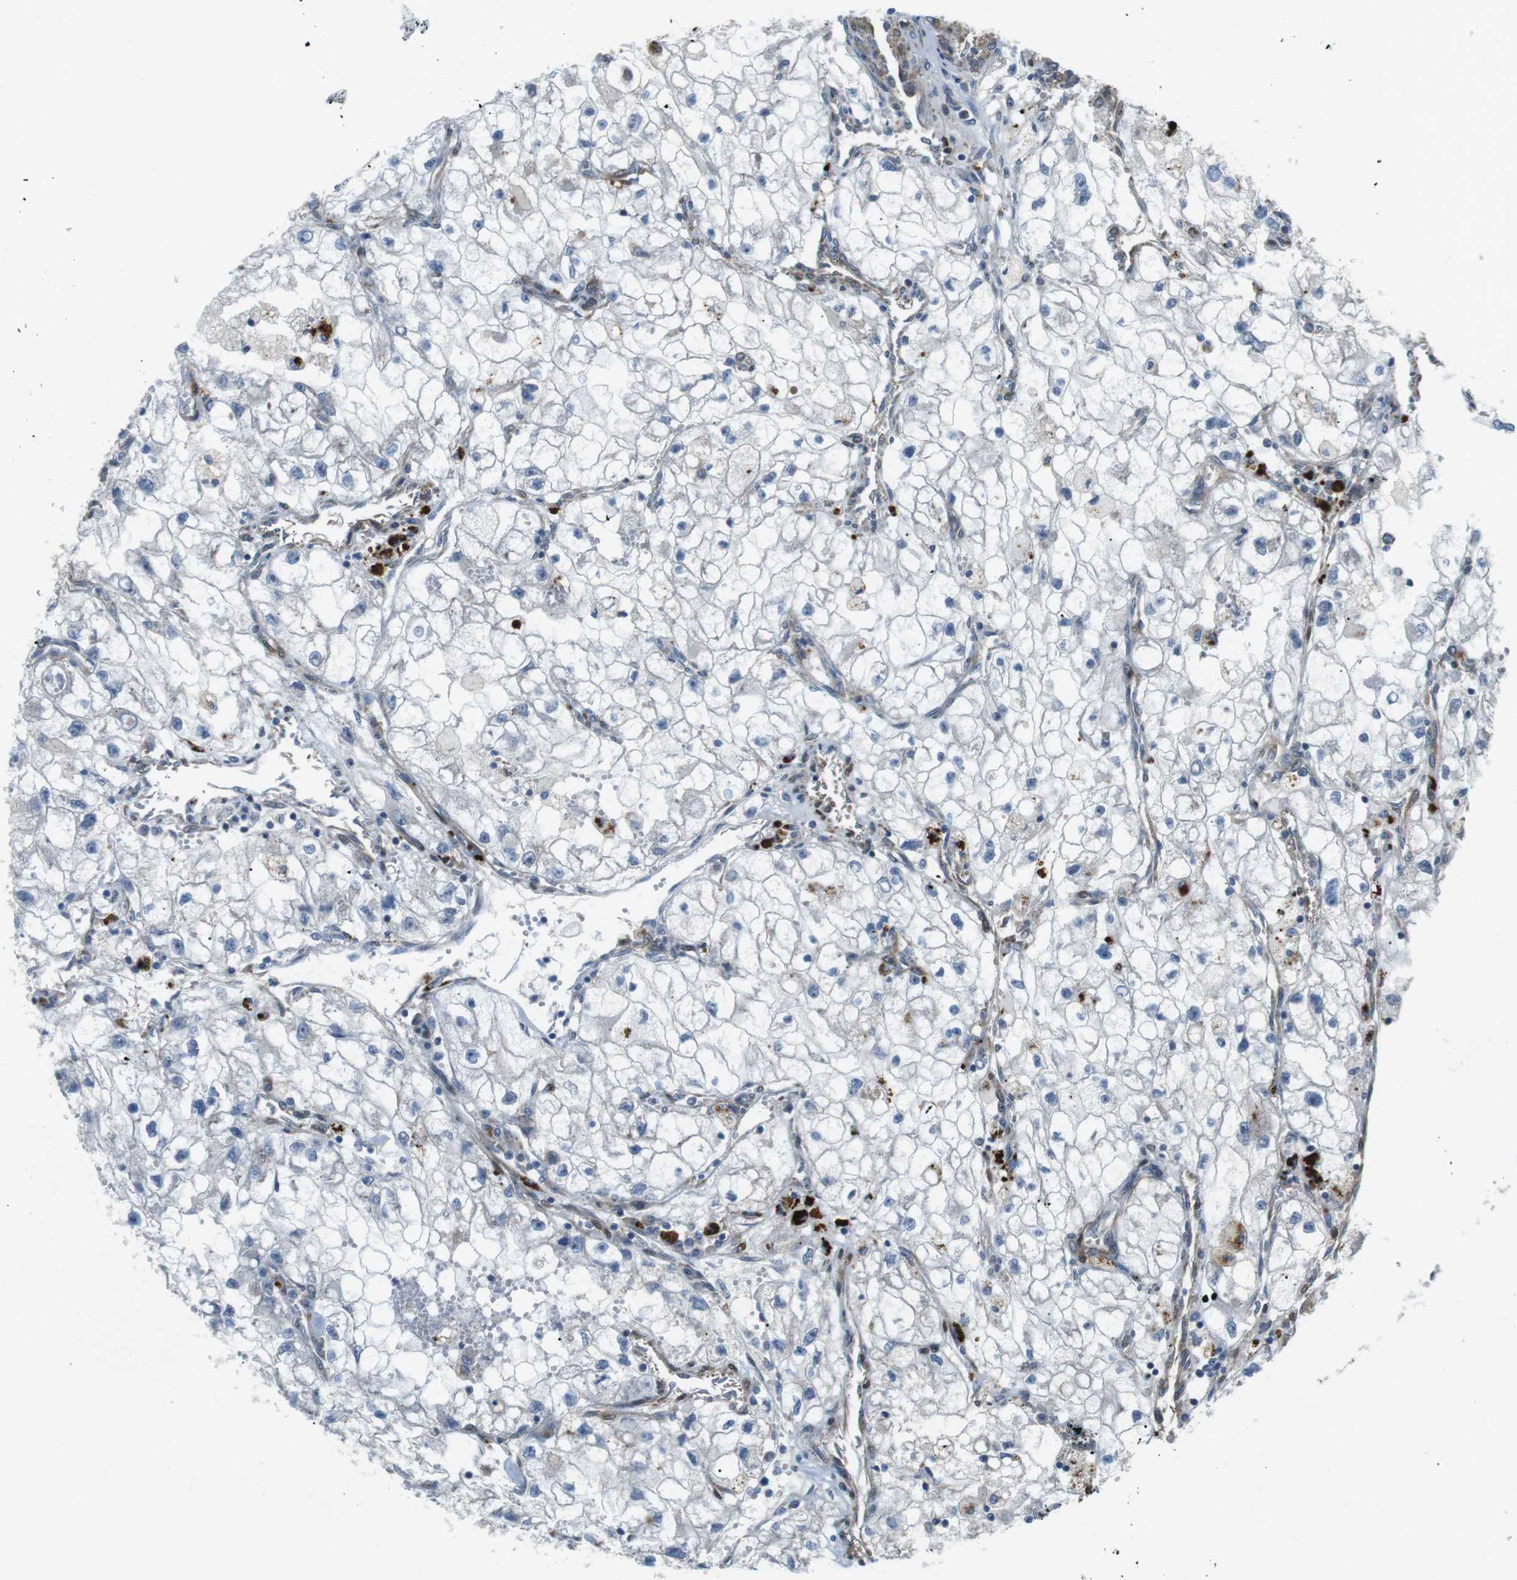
{"staining": {"intensity": "negative", "quantity": "none", "location": "none"}, "tissue": "renal cancer", "cell_type": "Tumor cells", "image_type": "cancer", "snomed": [{"axis": "morphology", "description": "Adenocarcinoma, NOS"}, {"axis": "topography", "description": "Kidney"}], "caption": "Immunohistochemical staining of adenocarcinoma (renal) displays no significant positivity in tumor cells.", "gene": "KANK2", "patient": {"sex": "female", "age": 70}}